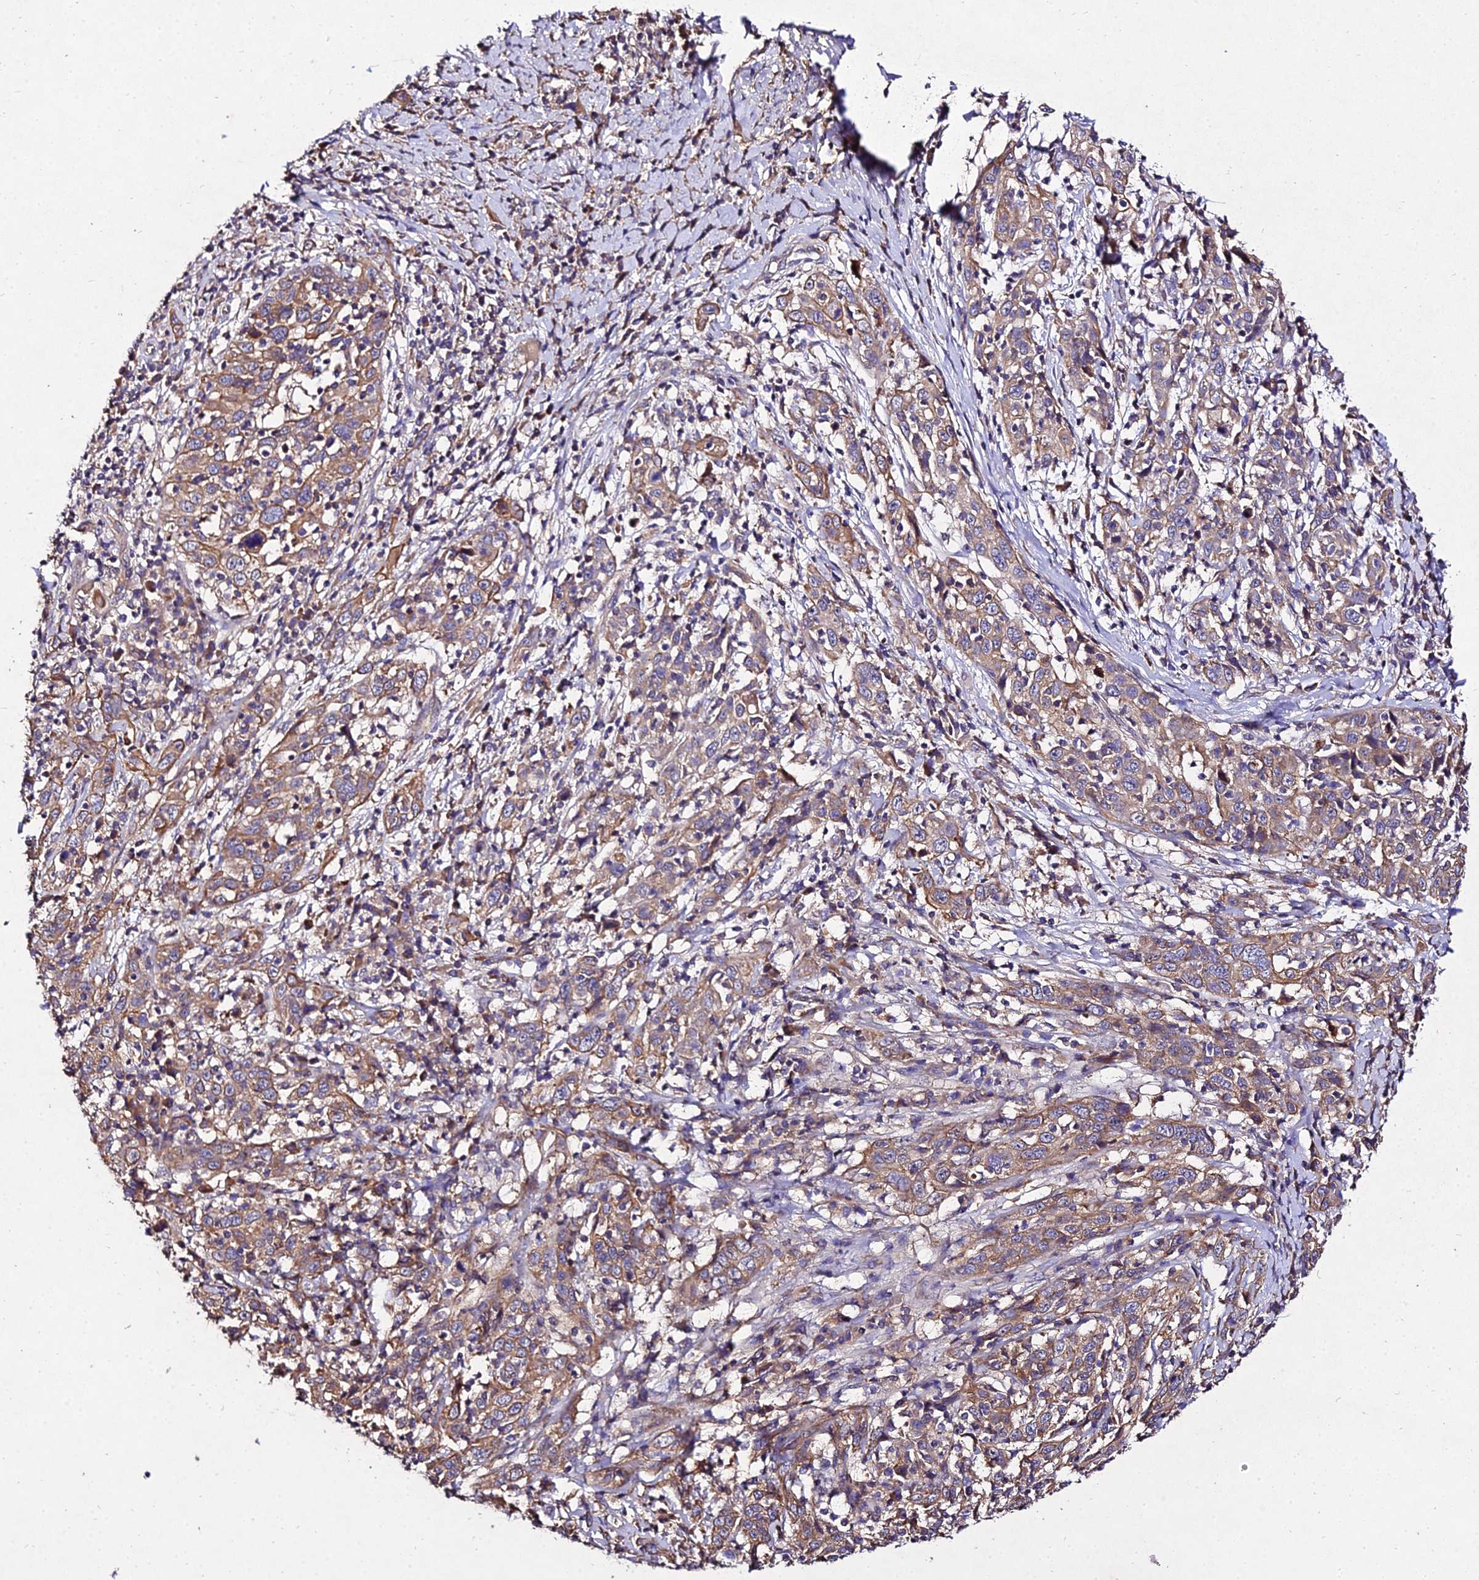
{"staining": {"intensity": "moderate", "quantity": ">75%", "location": "cytoplasmic/membranous"}, "tissue": "cervical cancer", "cell_type": "Tumor cells", "image_type": "cancer", "snomed": [{"axis": "morphology", "description": "Squamous cell carcinoma, NOS"}, {"axis": "topography", "description": "Cervix"}], "caption": "The photomicrograph reveals a brown stain indicating the presence of a protein in the cytoplasmic/membranous of tumor cells in cervical cancer.", "gene": "AP3M2", "patient": {"sex": "female", "age": 46}}